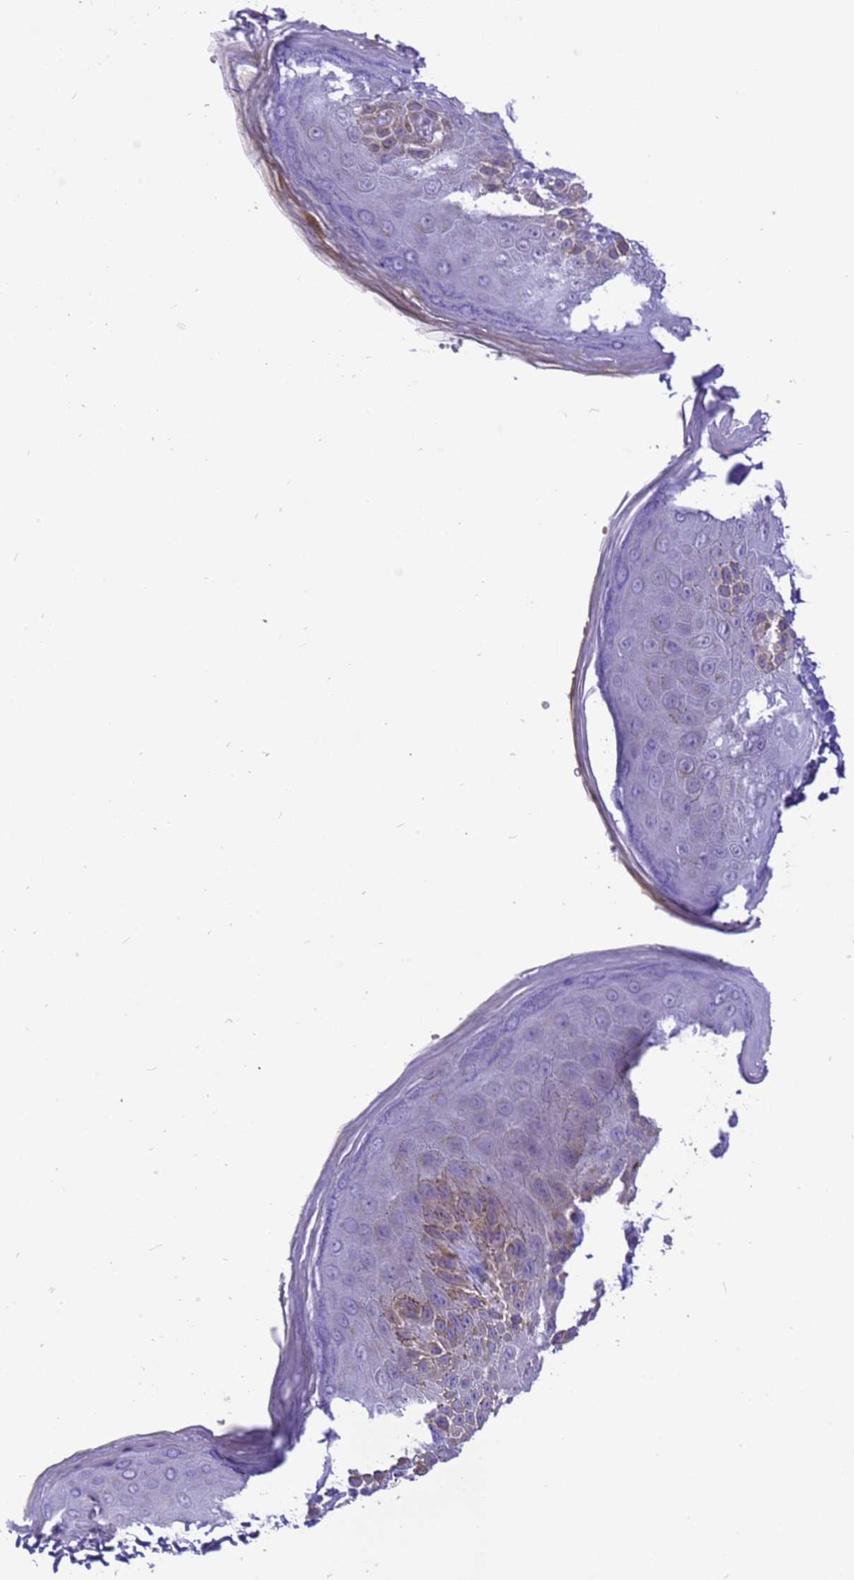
{"staining": {"intensity": "weak", "quantity": "<25%", "location": "cytoplasmic/membranous"}, "tissue": "skin", "cell_type": "Epidermal cells", "image_type": "normal", "snomed": [{"axis": "morphology", "description": "Normal tissue, NOS"}, {"axis": "topography", "description": "Anal"}], "caption": "The photomicrograph reveals no staining of epidermal cells in unremarkable skin.", "gene": "PIEZO2", "patient": {"sex": "male", "age": 44}}